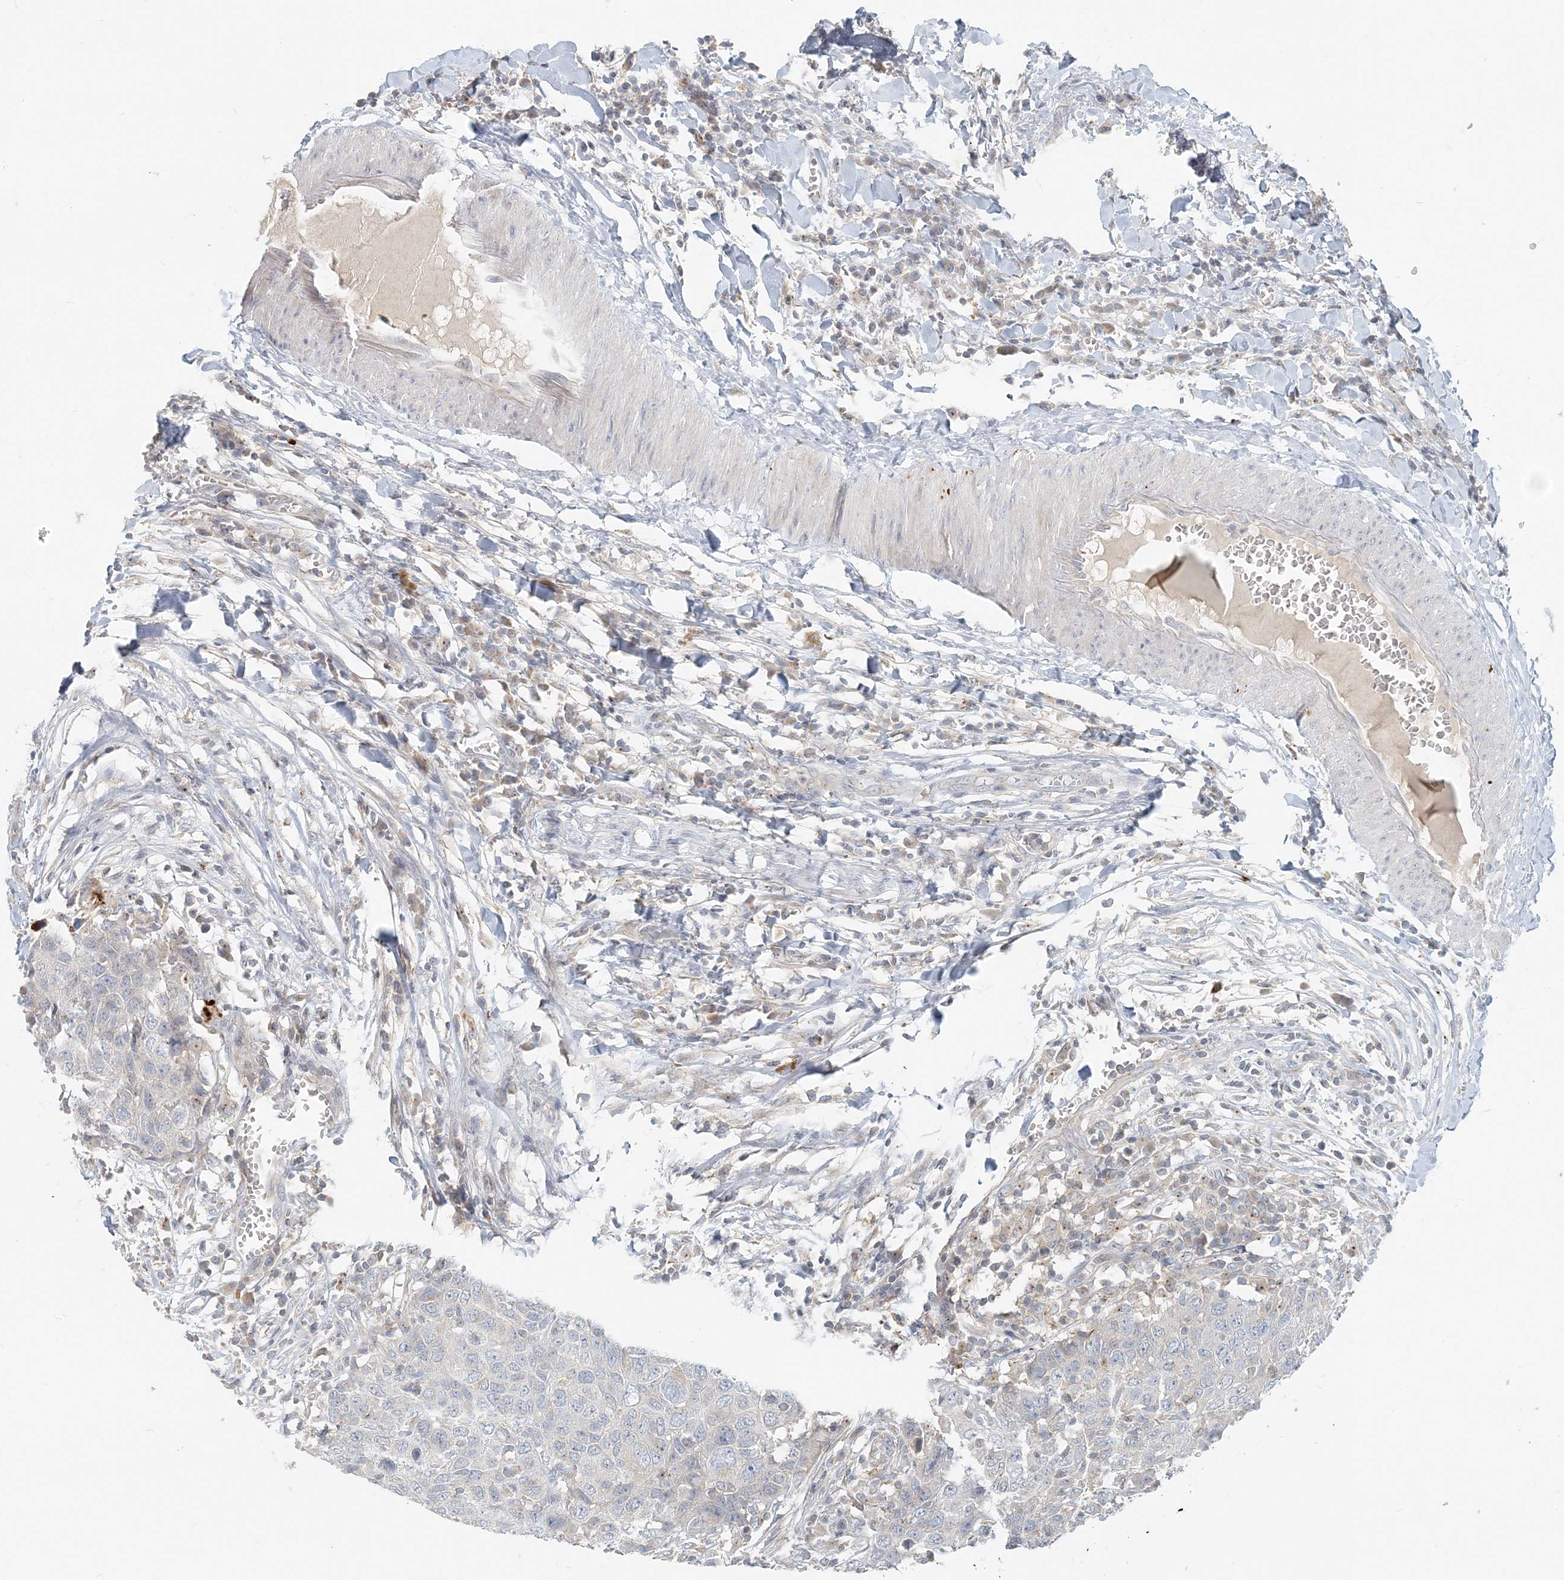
{"staining": {"intensity": "negative", "quantity": "none", "location": "none"}, "tissue": "head and neck cancer", "cell_type": "Tumor cells", "image_type": "cancer", "snomed": [{"axis": "morphology", "description": "Squamous cell carcinoma, NOS"}, {"axis": "topography", "description": "Head-Neck"}], "caption": "IHC micrograph of neoplastic tissue: human head and neck squamous cell carcinoma stained with DAB displays no significant protein expression in tumor cells.", "gene": "NAA11", "patient": {"sex": "male", "age": 66}}